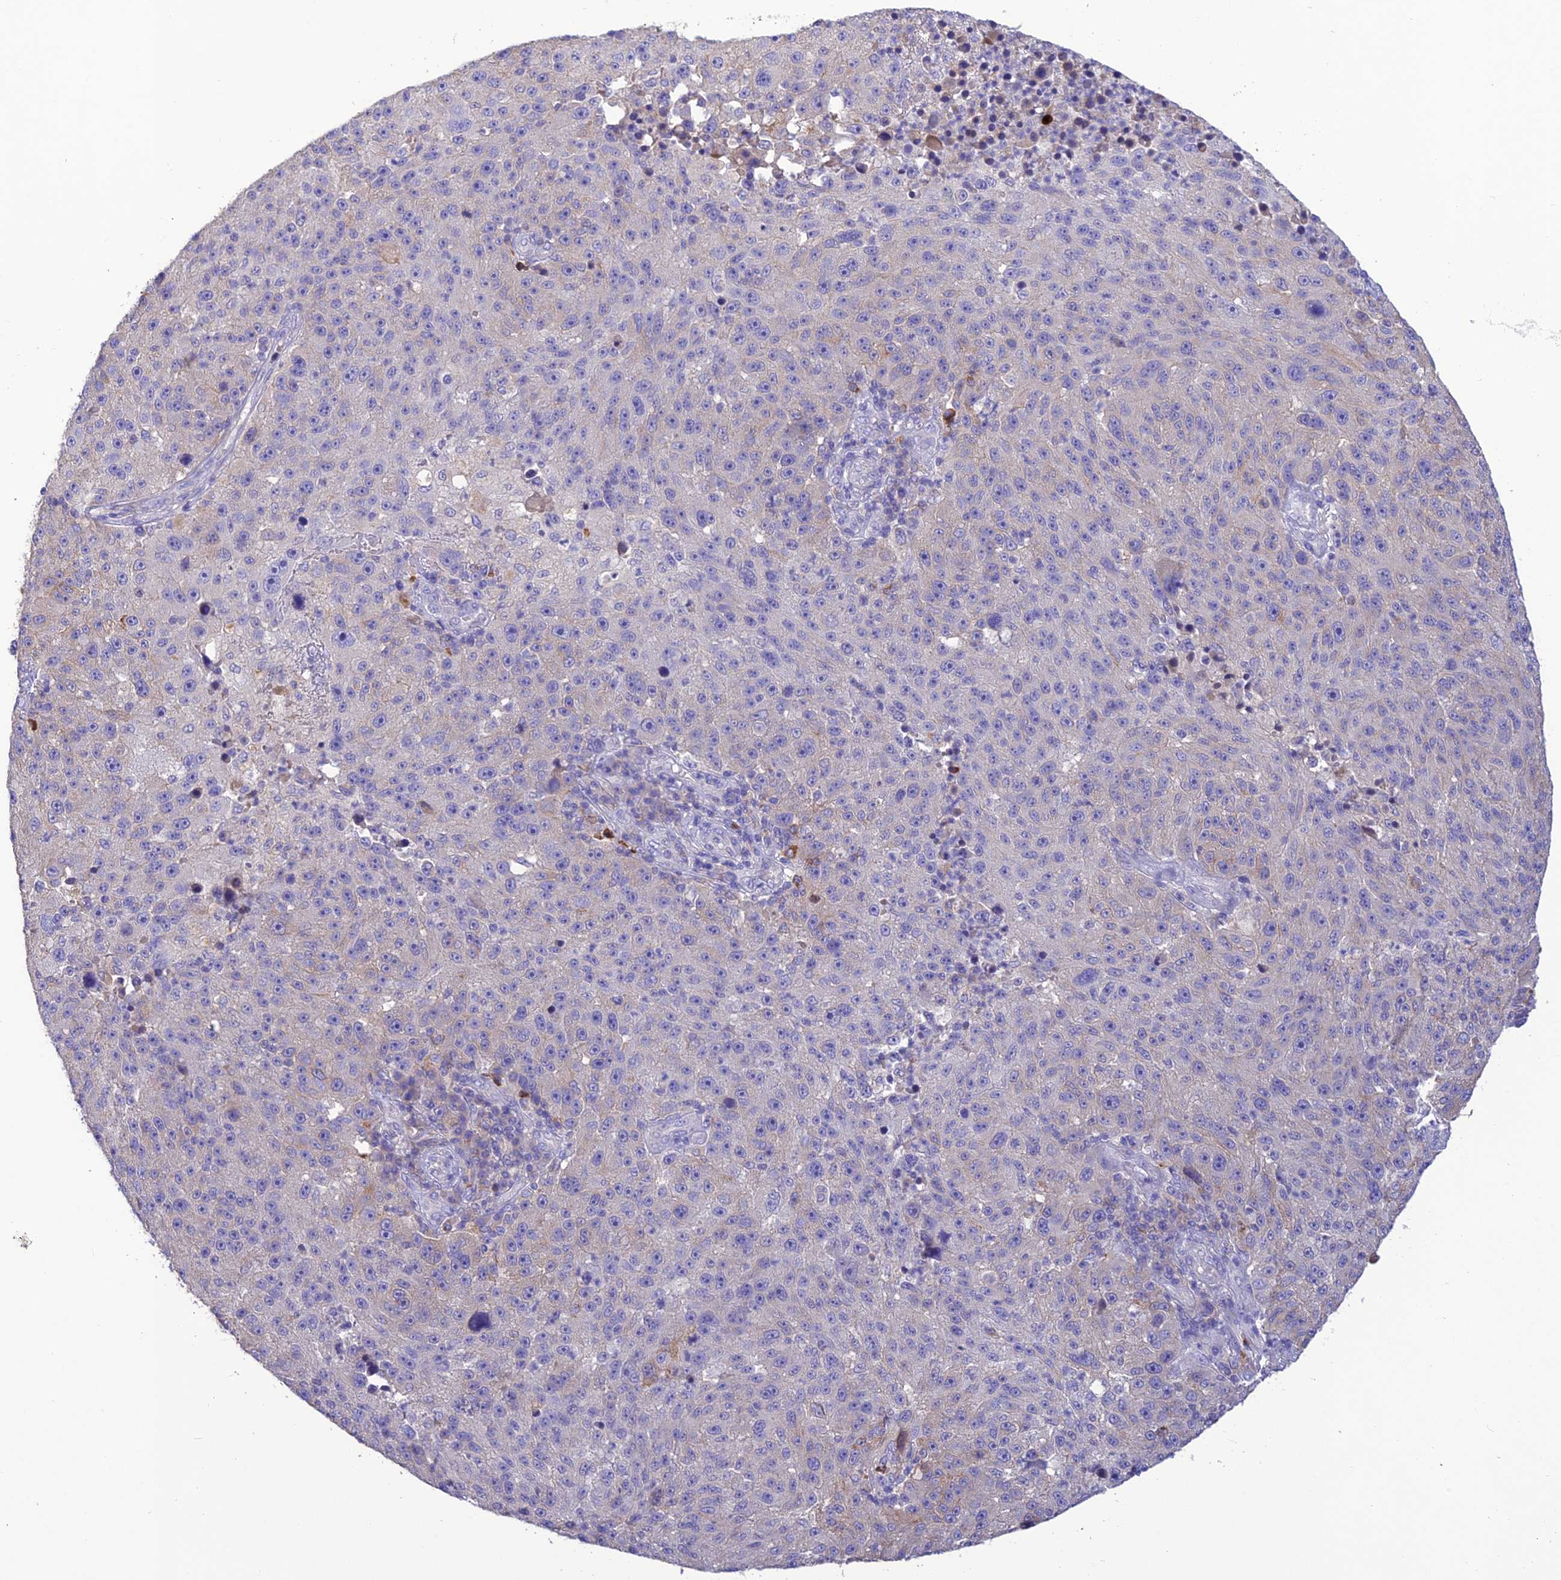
{"staining": {"intensity": "weak", "quantity": "<25%", "location": "cytoplasmic/membranous"}, "tissue": "melanoma", "cell_type": "Tumor cells", "image_type": "cancer", "snomed": [{"axis": "morphology", "description": "Malignant melanoma, NOS"}, {"axis": "topography", "description": "Skin"}], "caption": "This image is of melanoma stained with IHC to label a protein in brown with the nuclei are counter-stained blue. There is no positivity in tumor cells.", "gene": "SFT2D2", "patient": {"sex": "male", "age": 53}}